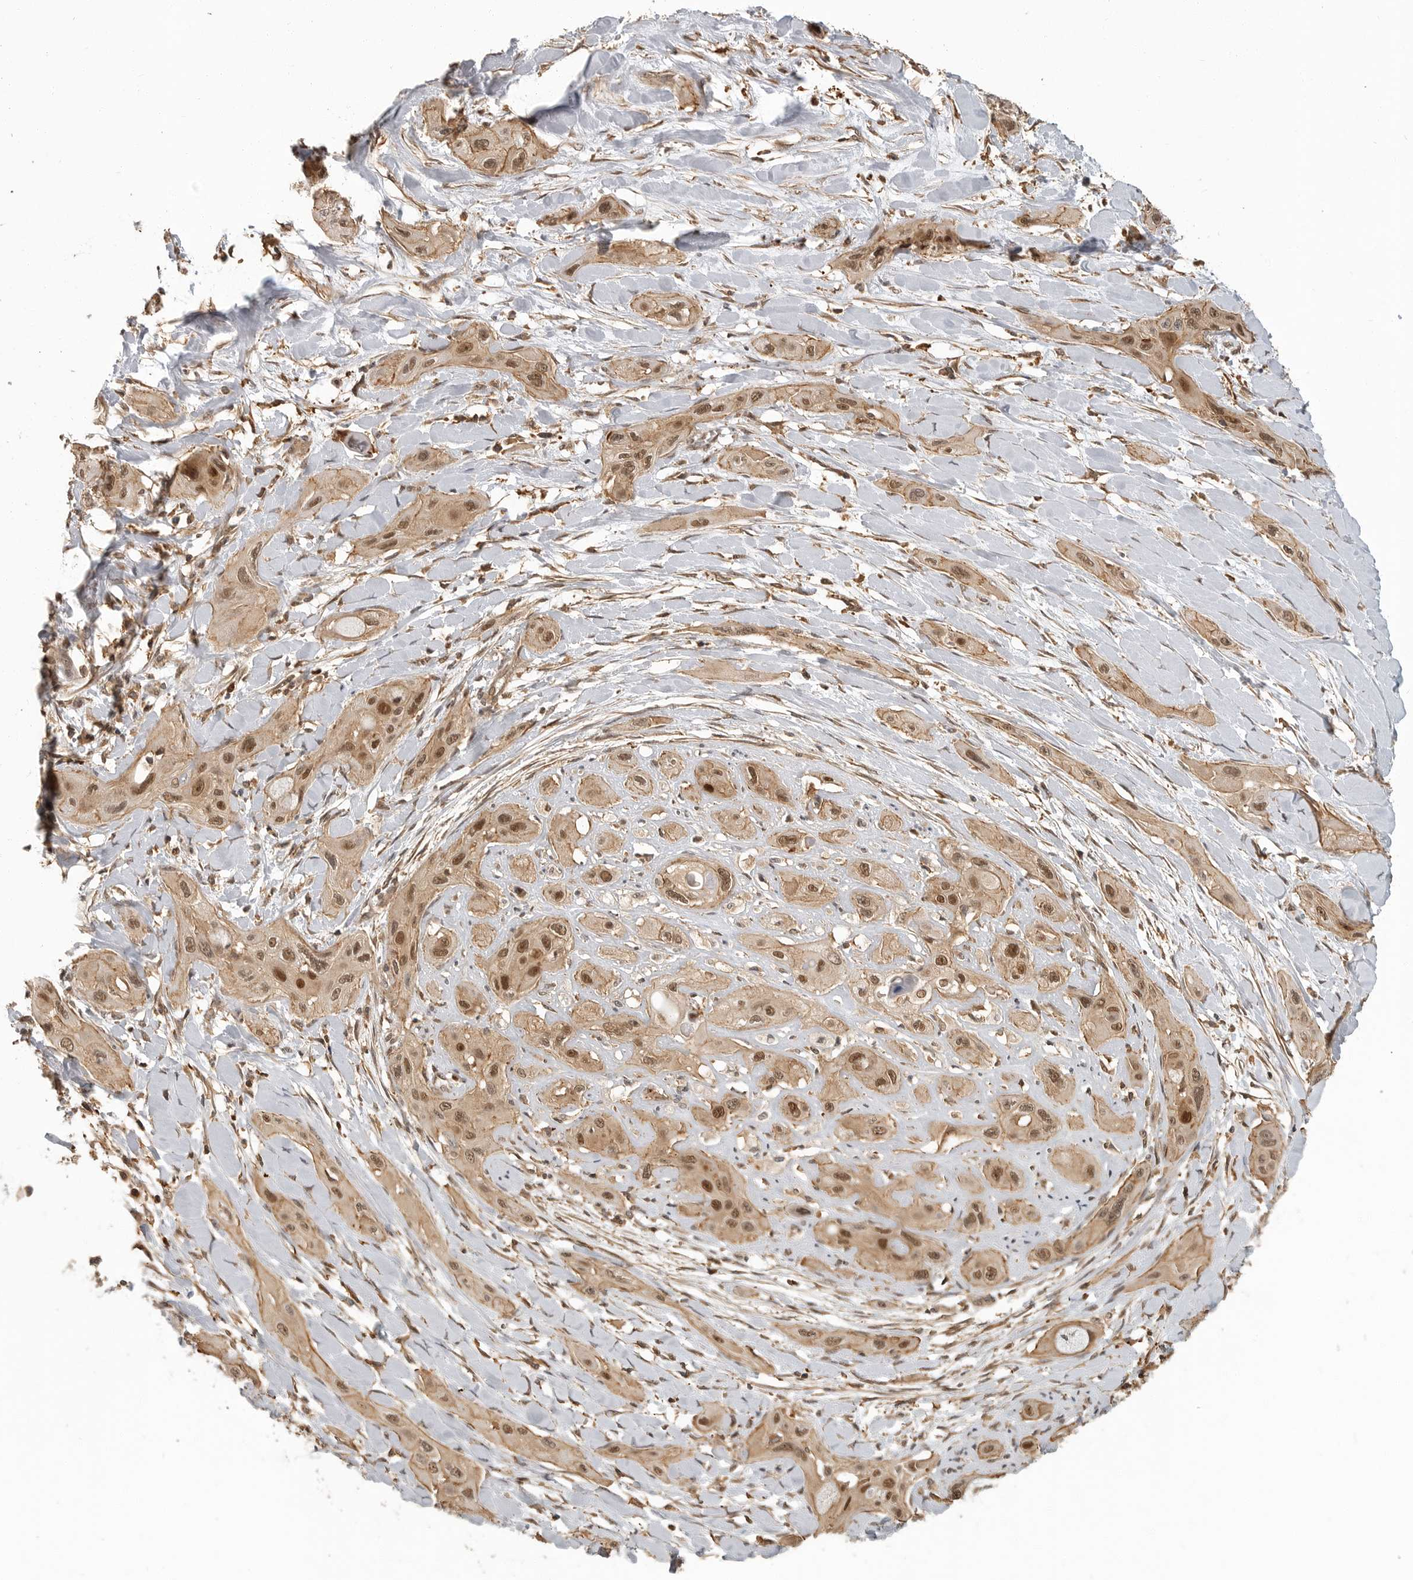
{"staining": {"intensity": "moderate", "quantity": "25%-75%", "location": "cytoplasmic/membranous,nuclear"}, "tissue": "lung cancer", "cell_type": "Tumor cells", "image_type": "cancer", "snomed": [{"axis": "morphology", "description": "Squamous cell carcinoma, NOS"}, {"axis": "topography", "description": "Lung"}], "caption": "High-power microscopy captured an immunohistochemistry (IHC) histopathology image of lung cancer, revealing moderate cytoplasmic/membranous and nuclear positivity in approximately 25%-75% of tumor cells.", "gene": "ERN1", "patient": {"sex": "female", "age": 47}}